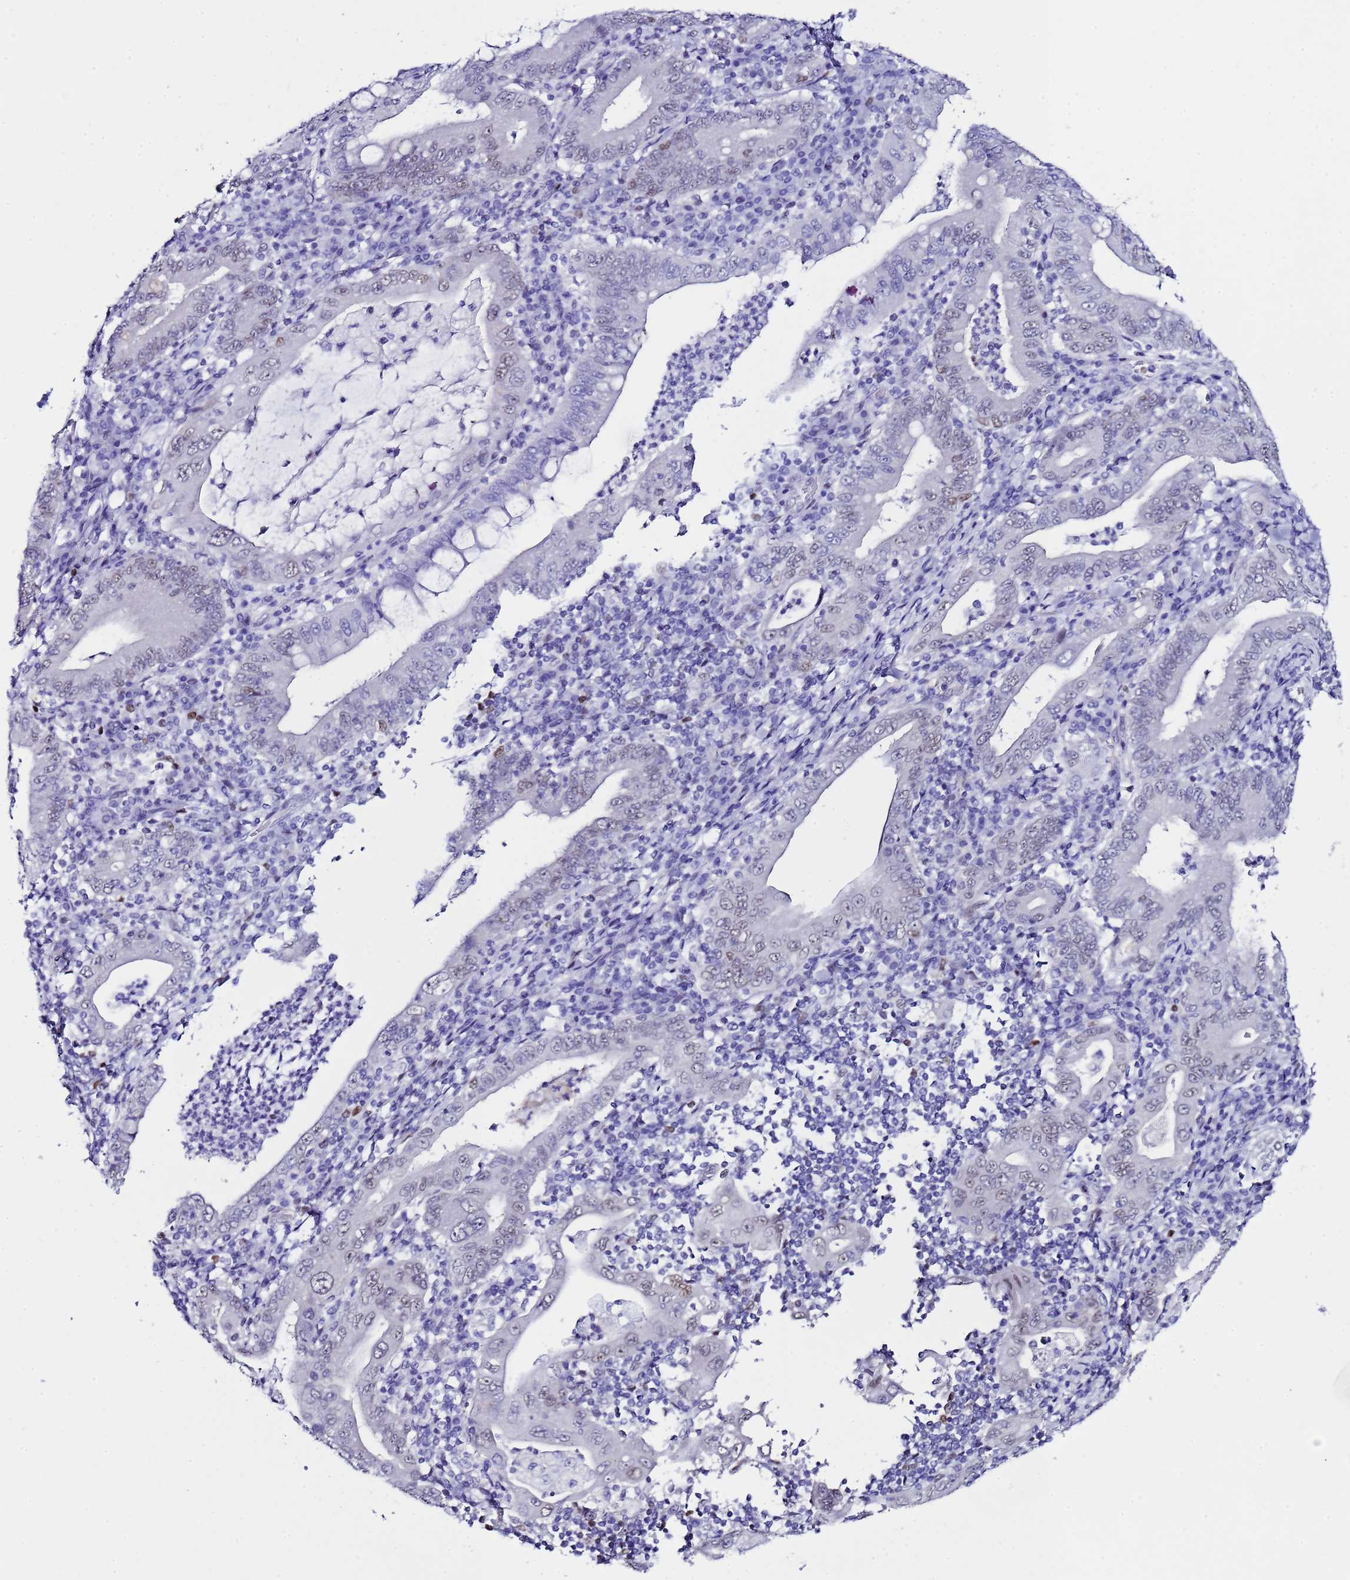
{"staining": {"intensity": "weak", "quantity": "<25%", "location": "nuclear"}, "tissue": "stomach cancer", "cell_type": "Tumor cells", "image_type": "cancer", "snomed": [{"axis": "morphology", "description": "Normal tissue, NOS"}, {"axis": "morphology", "description": "Adenocarcinoma, NOS"}, {"axis": "topography", "description": "Esophagus"}, {"axis": "topography", "description": "Stomach, upper"}, {"axis": "topography", "description": "Peripheral nerve tissue"}], "caption": "Stomach cancer stained for a protein using immunohistochemistry displays no expression tumor cells.", "gene": "BCL7A", "patient": {"sex": "male", "age": 62}}